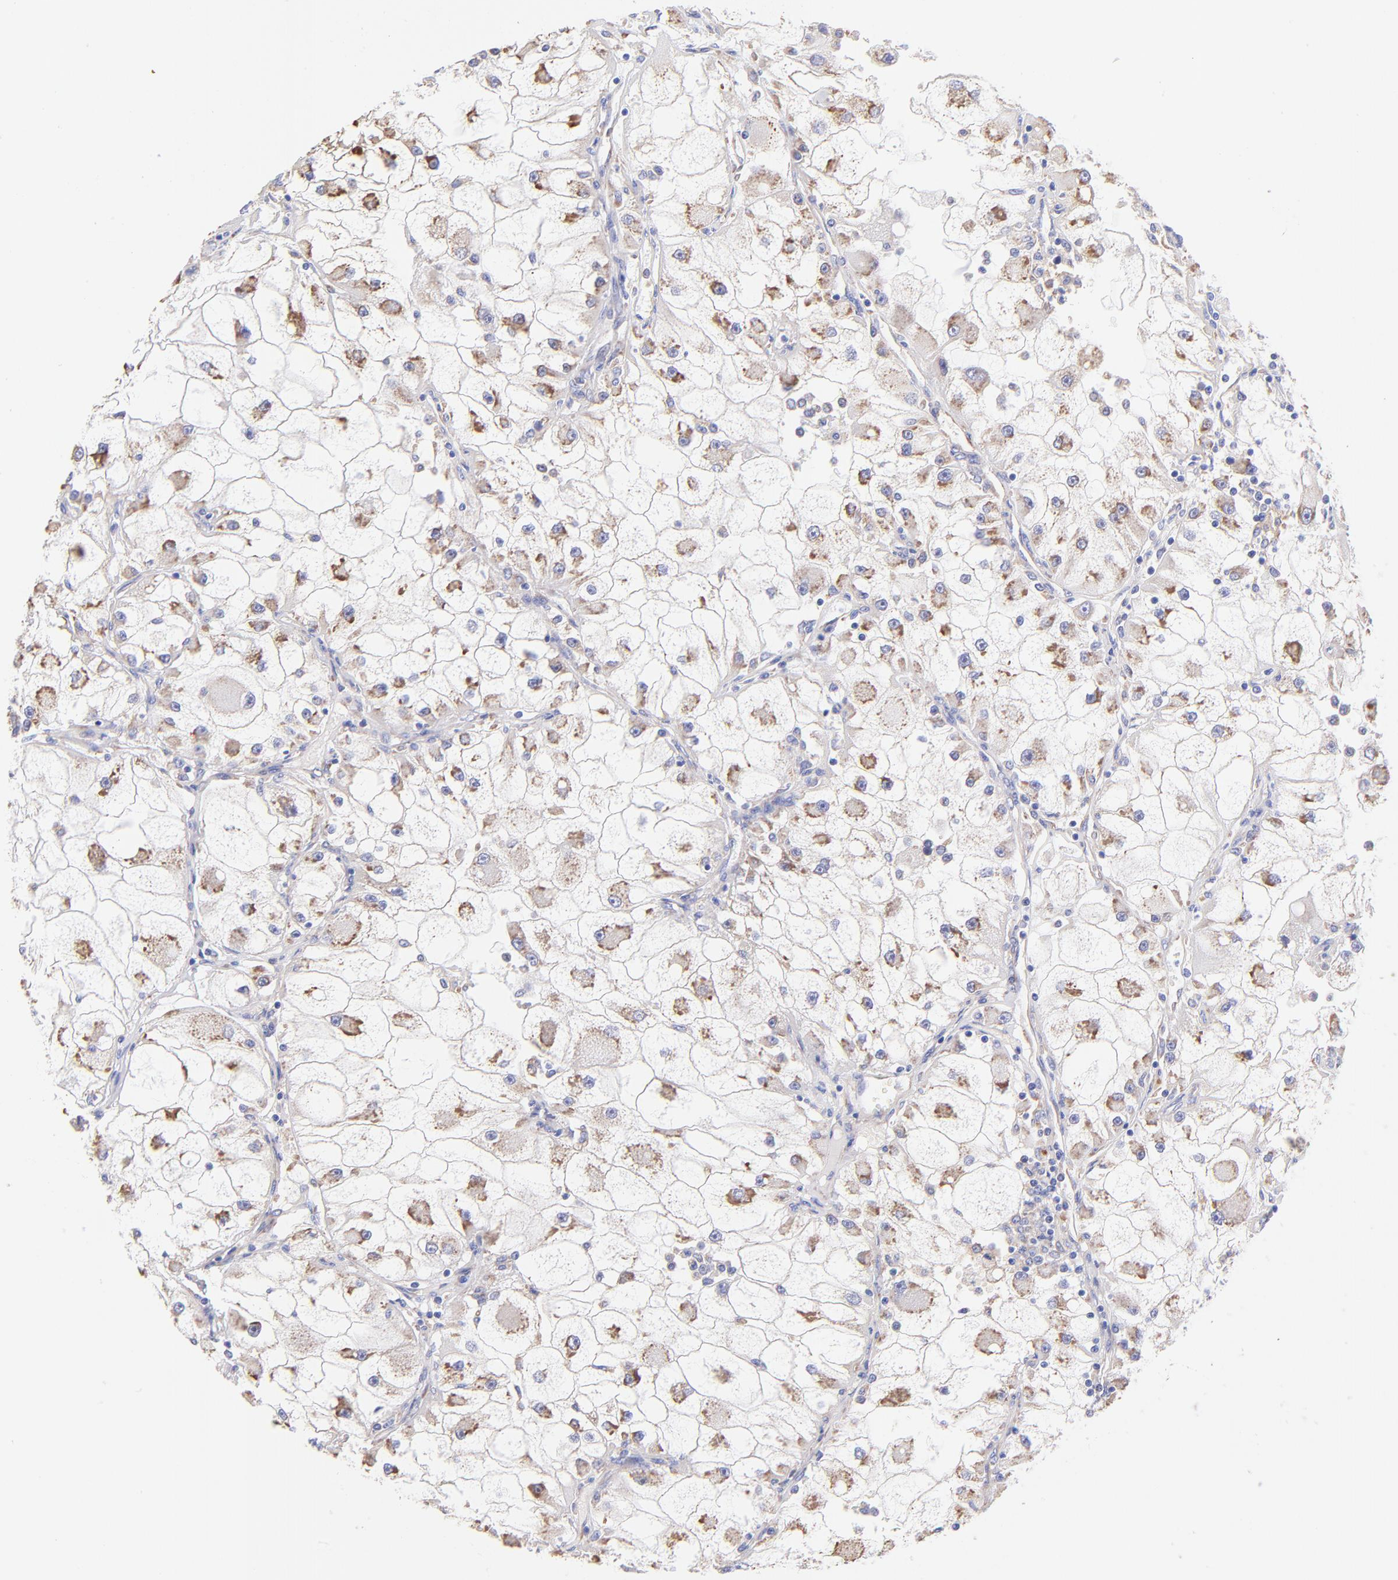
{"staining": {"intensity": "moderate", "quantity": "<25%", "location": "cytoplasmic/membranous"}, "tissue": "renal cancer", "cell_type": "Tumor cells", "image_type": "cancer", "snomed": [{"axis": "morphology", "description": "Adenocarcinoma, NOS"}, {"axis": "topography", "description": "Kidney"}], "caption": "This photomicrograph exhibits immunohistochemistry staining of human renal adenocarcinoma, with low moderate cytoplasmic/membranous staining in about <25% of tumor cells.", "gene": "RPL30", "patient": {"sex": "female", "age": 73}}